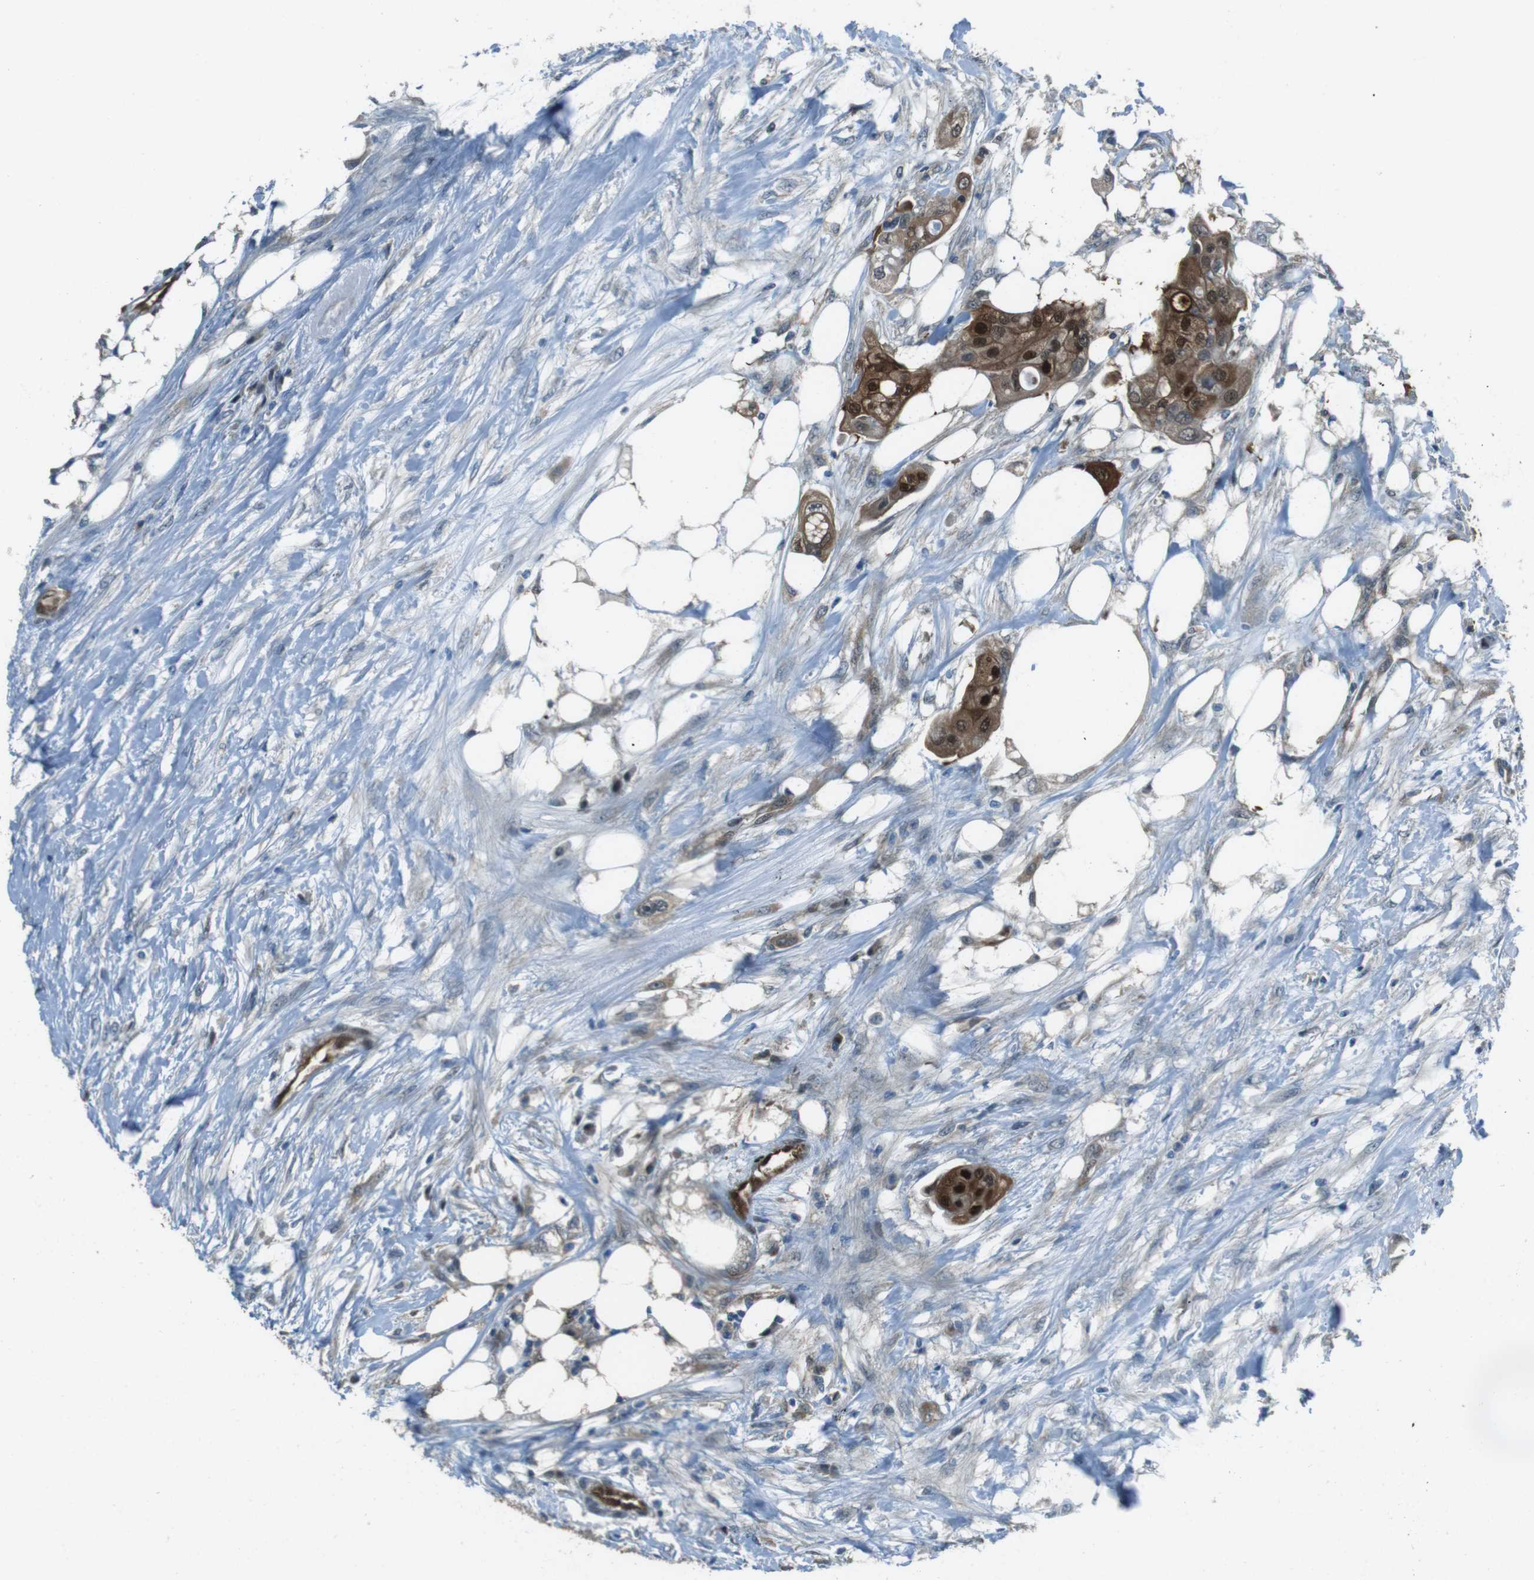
{"staining": {"intensity": "strong", "quantity": ">75%", "location": "cytoplasmic/membranous,nuclear"}, "tissue": "colorectal cancer", "cell_type": "Tumor cells", "image_type": "cancer", "snomed": [{"axis": "morphology", "description": "Adenocarcinoma, NOS"}, {"axis": "topography", "description": "Colon"}], "caption": "Strong cytoplasmic/membranous and nuclear protein expression is present in about >75% of tumor cells in colorectal cancer.", "gene": "MFAP3", "patient": {"sex": "female", "age": 57}}